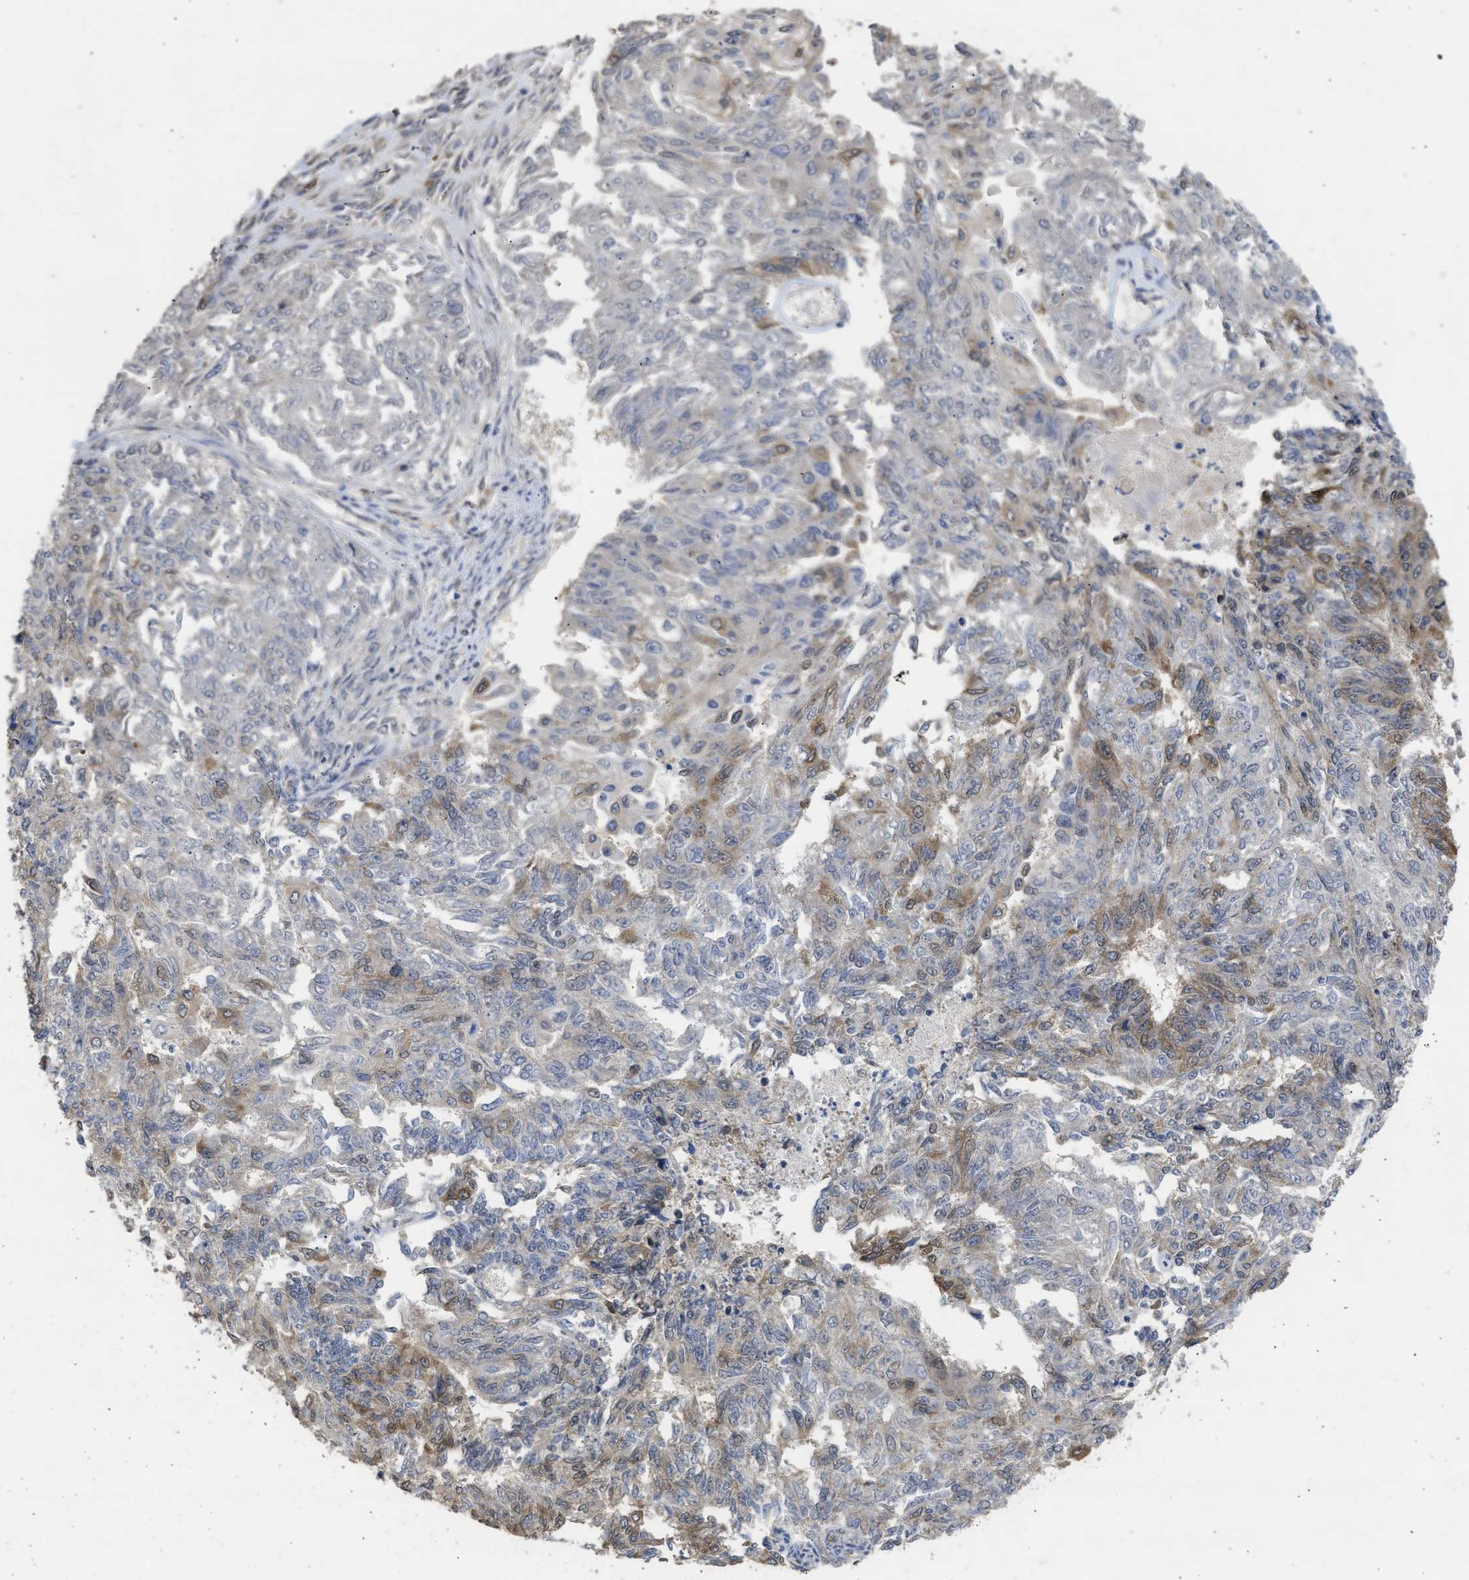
{"staining": {"intensity": "moderate", "quantity": "<25%", "location": "cytoplasmic/membranous"}, "tissue": "endometrial cancer", "cell_type": "Tumor cells", "image_type": "cancer", "snomed": [{"axis": "morphology", "description": "Adenocarcinoma, NOS"}, {"axis": "topography", "description": "Endometrium"}], "caption": "This is an image of immunohistochemistry (IHC) staining of endometrial adenocarcinoma, which shows moderate staining in the cytoplasmic/membranous of tumor cells.", "gene": "DNAJC1", "patient": {"sex": "female", "age": 32}}